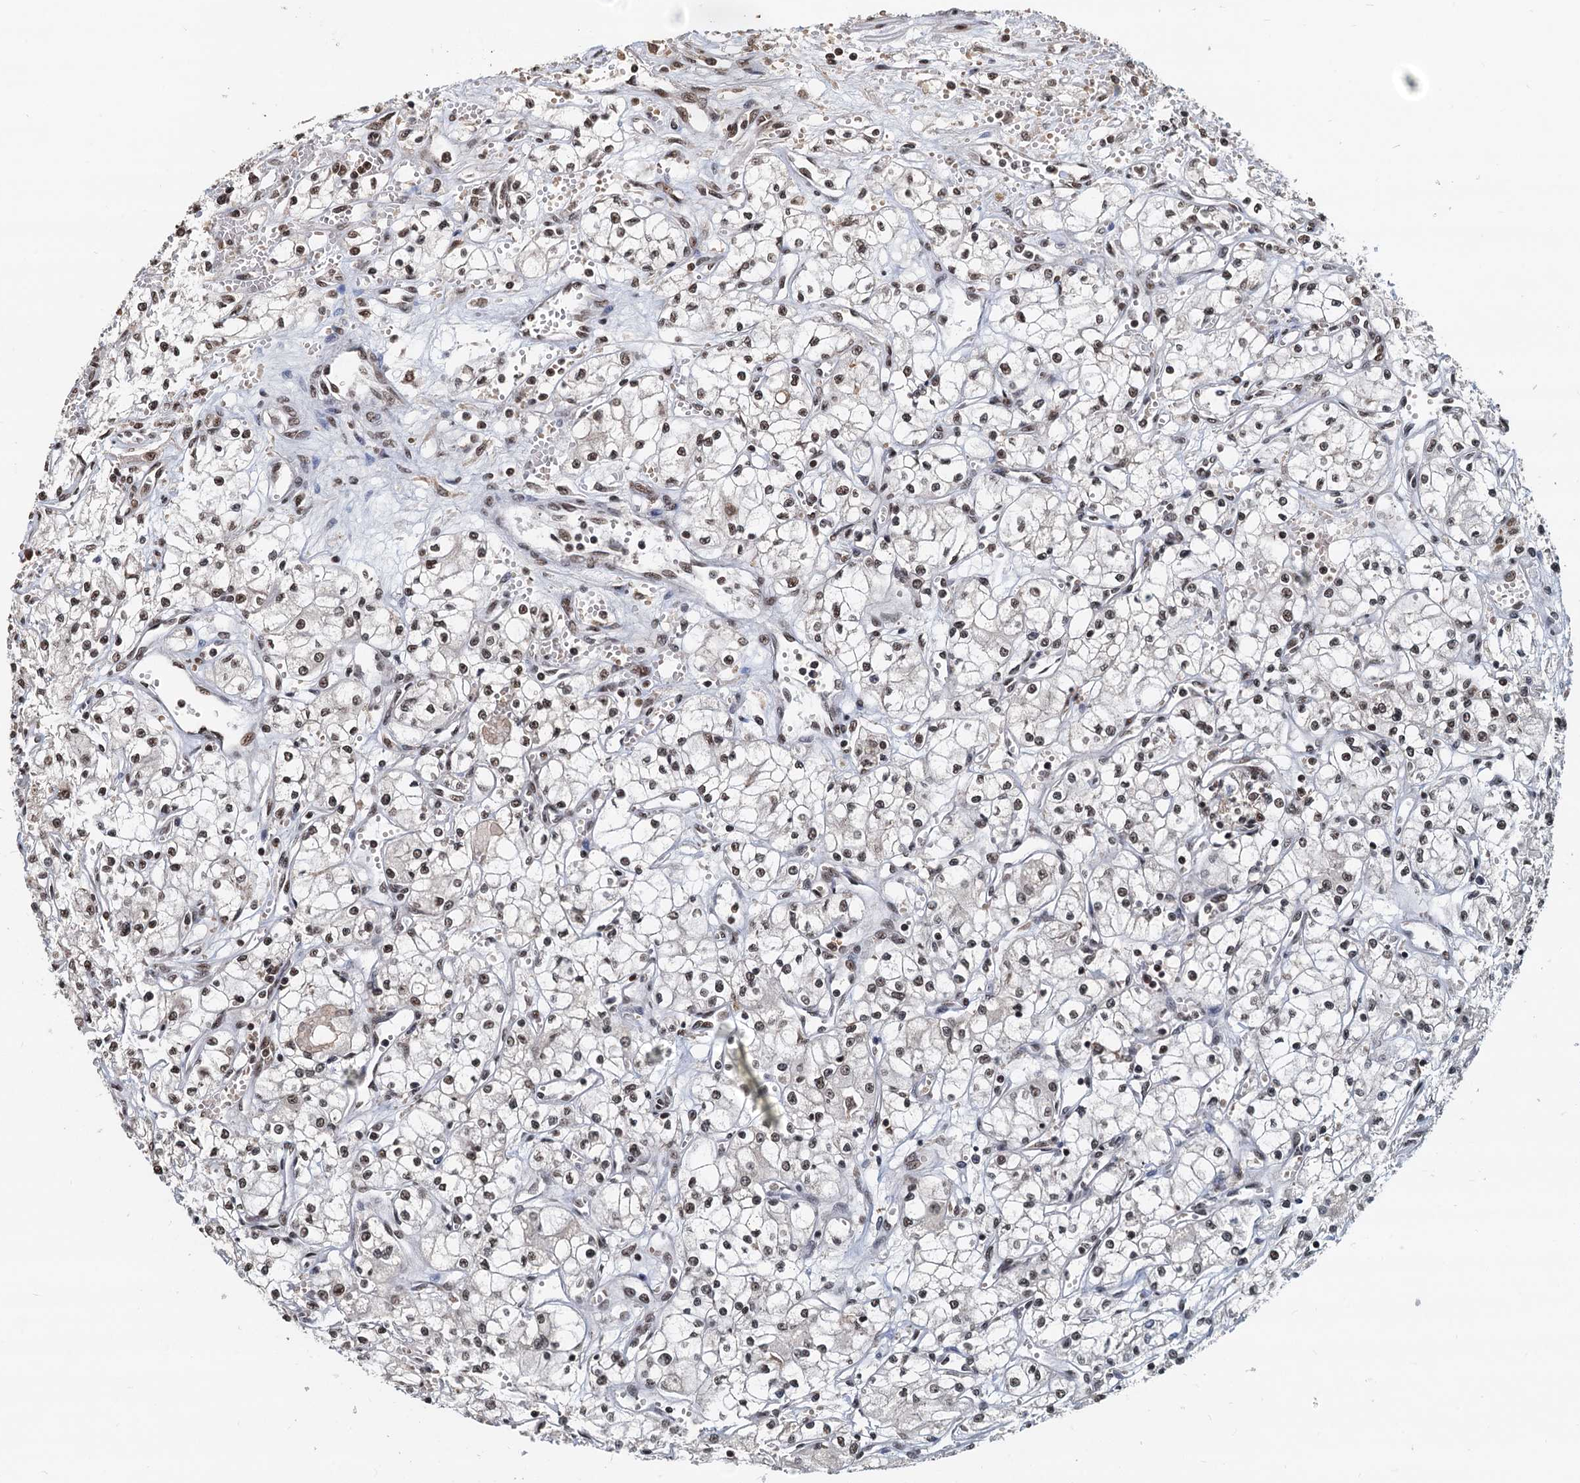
{"staining": {"intensity": "weak", "quantity": "<25%", "location": "nuclear"}, "tissue": "renal cancer", "cell_type": "Tumor cells", "image_type": "cancer", "snomed": [{"axis": "morphology", "description": "Adenocarcinoma, NOS"}, {"axis": "topography", "description": "Kidney"}], "caption": "Renal adenocarcinoma was stained to show a protein in brown. There is no significant expression in tumor cells.", "gene": "RSRC2", "patient": {"sex": "male", "age": 59}}